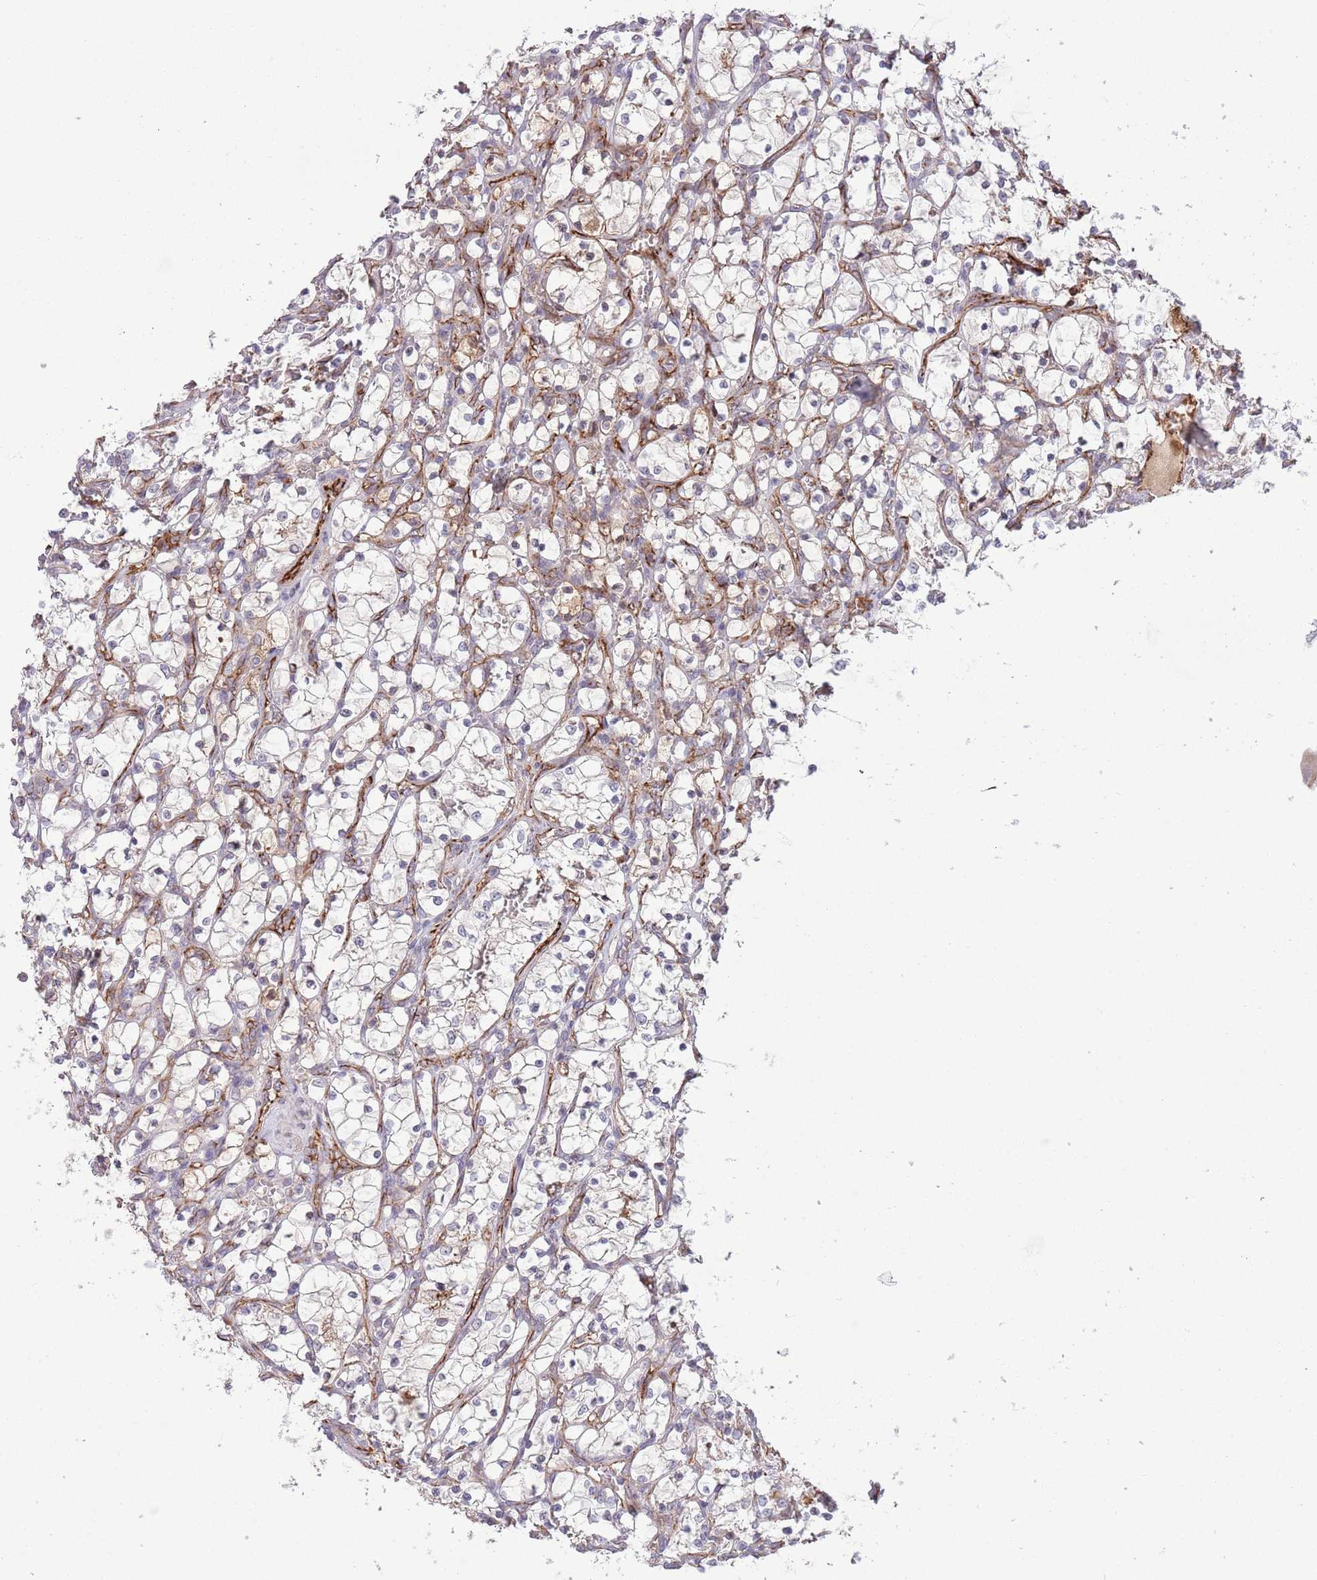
{"staining": {"intensity": "weak", "quantity": "<25%", "location": "cytoplasmic/membranous"}, "tissue": "renal cancer", "cell_type": "Tumor cells", "image_type": "cancer", "snomed": [{"axis": "morphology", "description": "Adenocarcinoma, NOS"}, {"axis": "topography", "description": "Kidney"}], "caption": "Photomicrograph shows no significant protein staining in tumor cells of adenocarcinoma (renal).", "gene": "DPP10", "patient": {"sex": "female", "age": 69}}